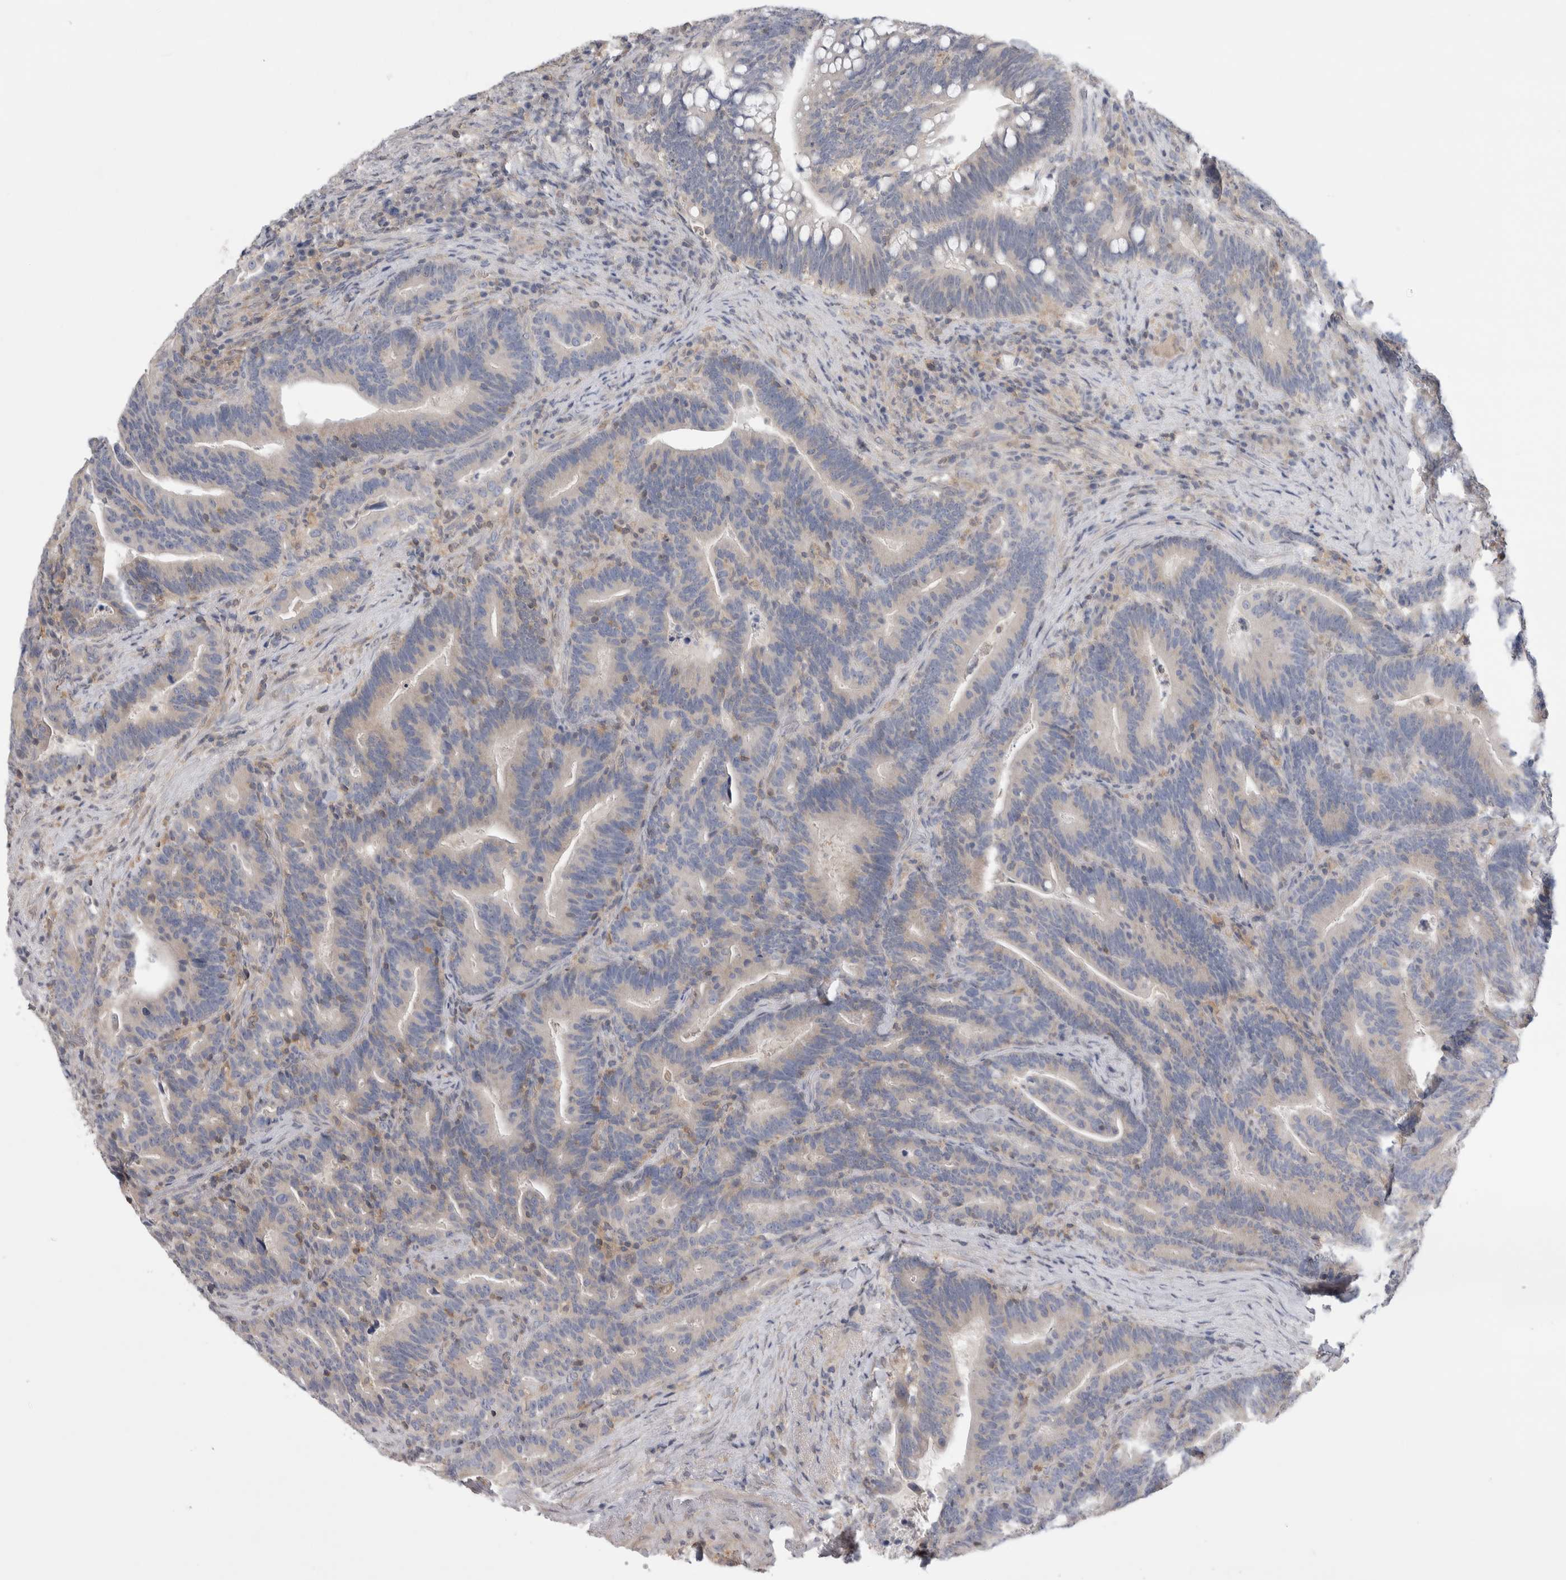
{"staining": {"intensity": "negative", "quantity": "none", "location": "none"}, "tissue": "colorectal cancer", "cell_type": "Tumor cells", "image_type": "cancer", "snomed": [{"axis": "morphology", "description": "Adenocarcinoma, NOS"}, {"axis": "topography", "description": "Colon"}], "caption": "Immunohistochemistry image of human adenocarcinoma (colorectal) stained for a protein (brown), which displays no staining in tumor cells.", "gene": "SRD5A3", "patient": {"sex": "female", "age": 66}}